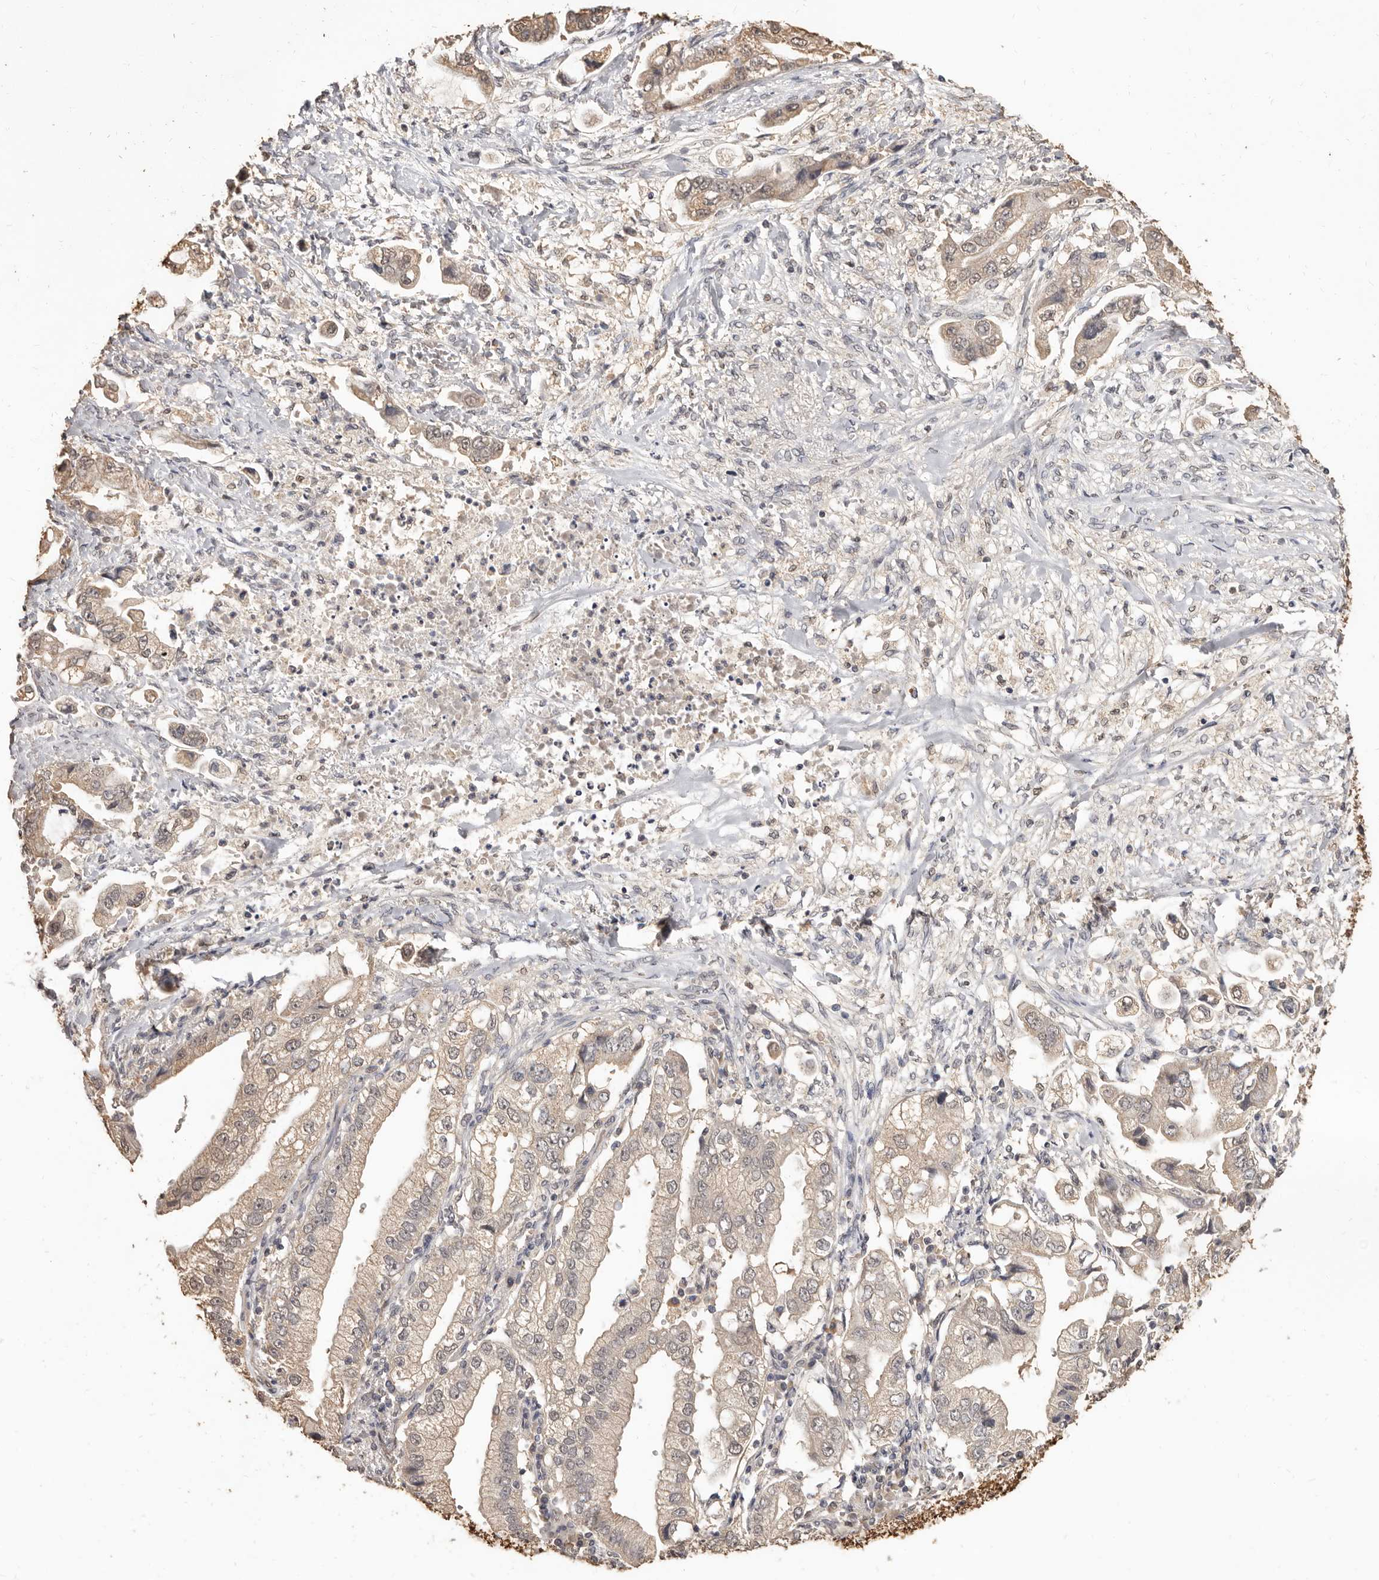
{"staining": {"intensity": "weak", "quantity": ">75%", "location": "cytoplasmic/membranous"}, "tissue": "stomach cancer", "cell_type": "Tumor cells", "image_type": "cancer", "snomed": [{"axis": "morphology", "description": "Adenocarcinoma, NOS"}, {"axis": "topography", "description": "Stomach"}], "caption": "Weak cytoplasmic/membranous protein positivity is identified in about >75% of tumor cells in stomach adenocarcinoma.", "gene": "INAVA", "patient": {"sex": "male", "age": 62}}